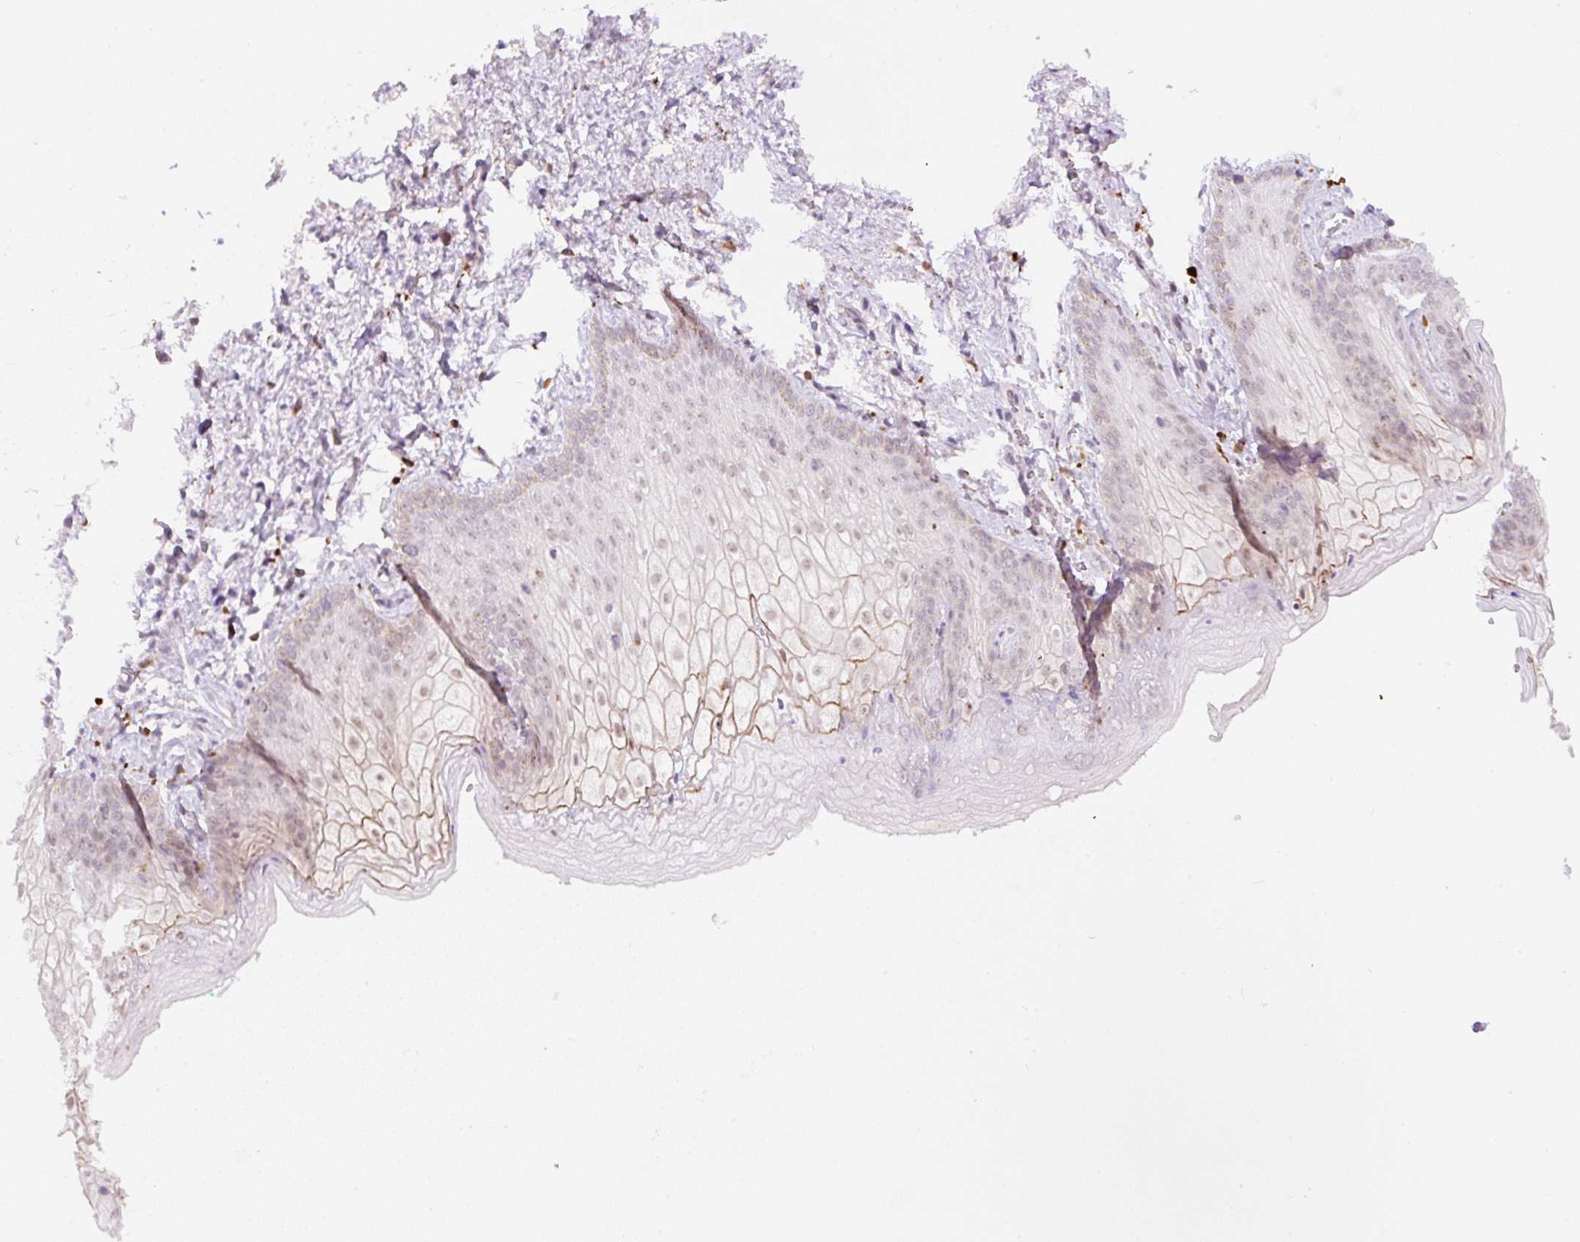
{"staining": {"intensity": "moderate", "quantity": "<25%", "location": "cytoplasmic/membranous"}, "tissue": "vagina", "cell_type": "Squamous epithelial cells", "image_type": "normal", "snomed": [{"axis": "morphology", "description": "Normal tissue, NOS"}, {"axis": "topography", "description": "Vulva"}, {"axis": "topography", "description": "Vagina"}, {"axis": "topography", "description": "Peripheral nerve tissue"}], "caption": "Immunohistochemistry of benign vagina shows low levels of moderate cytoplasmic/membranous staining in about <25% of squamous epithelial cells. (Stains: DAB in brown, nuclei in blue, Microscopy: brightfield microscopy at high magnification).", "gene": "CEBPZOS", "patient": {"sex": "female", "age": 66}}